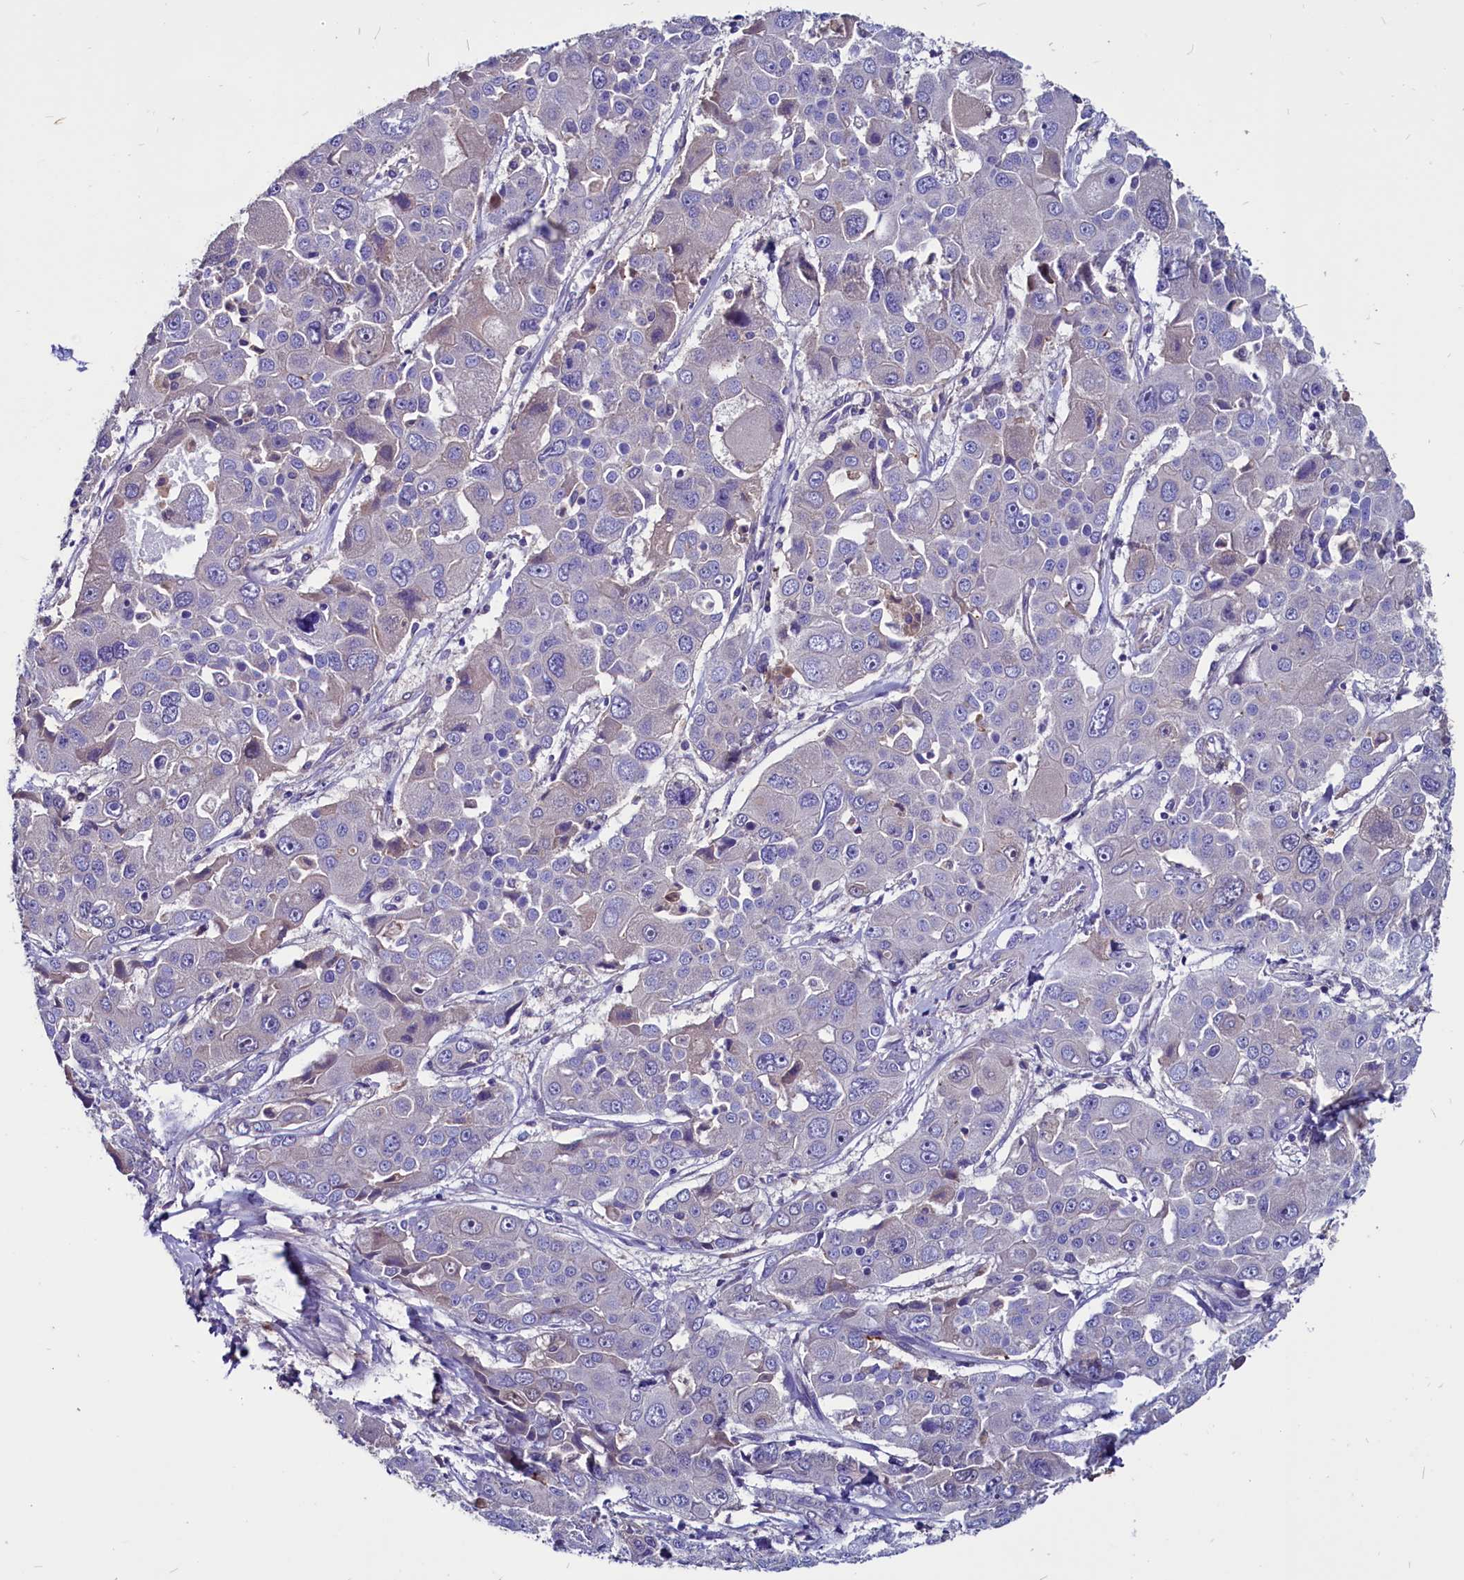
{"staining": {"intensity": "negative", "quantity": "none", "location": "none"}, "tissue": "liver cancer", "cell_type": "Tumor cells", "image_type": "cancer", "snomed": [{"axis": "morphology", "description": "Cholangiocarcinoma"}, {"axis": "topography", "description": "Liver"}], "caption": "Liver cancer (cholangiocarcinoma) was stained to show a protein in brown. There is no significant staining in tumor cells.", "gene": "CCBE1", "patient": {"sex": "male", "age": 67}}